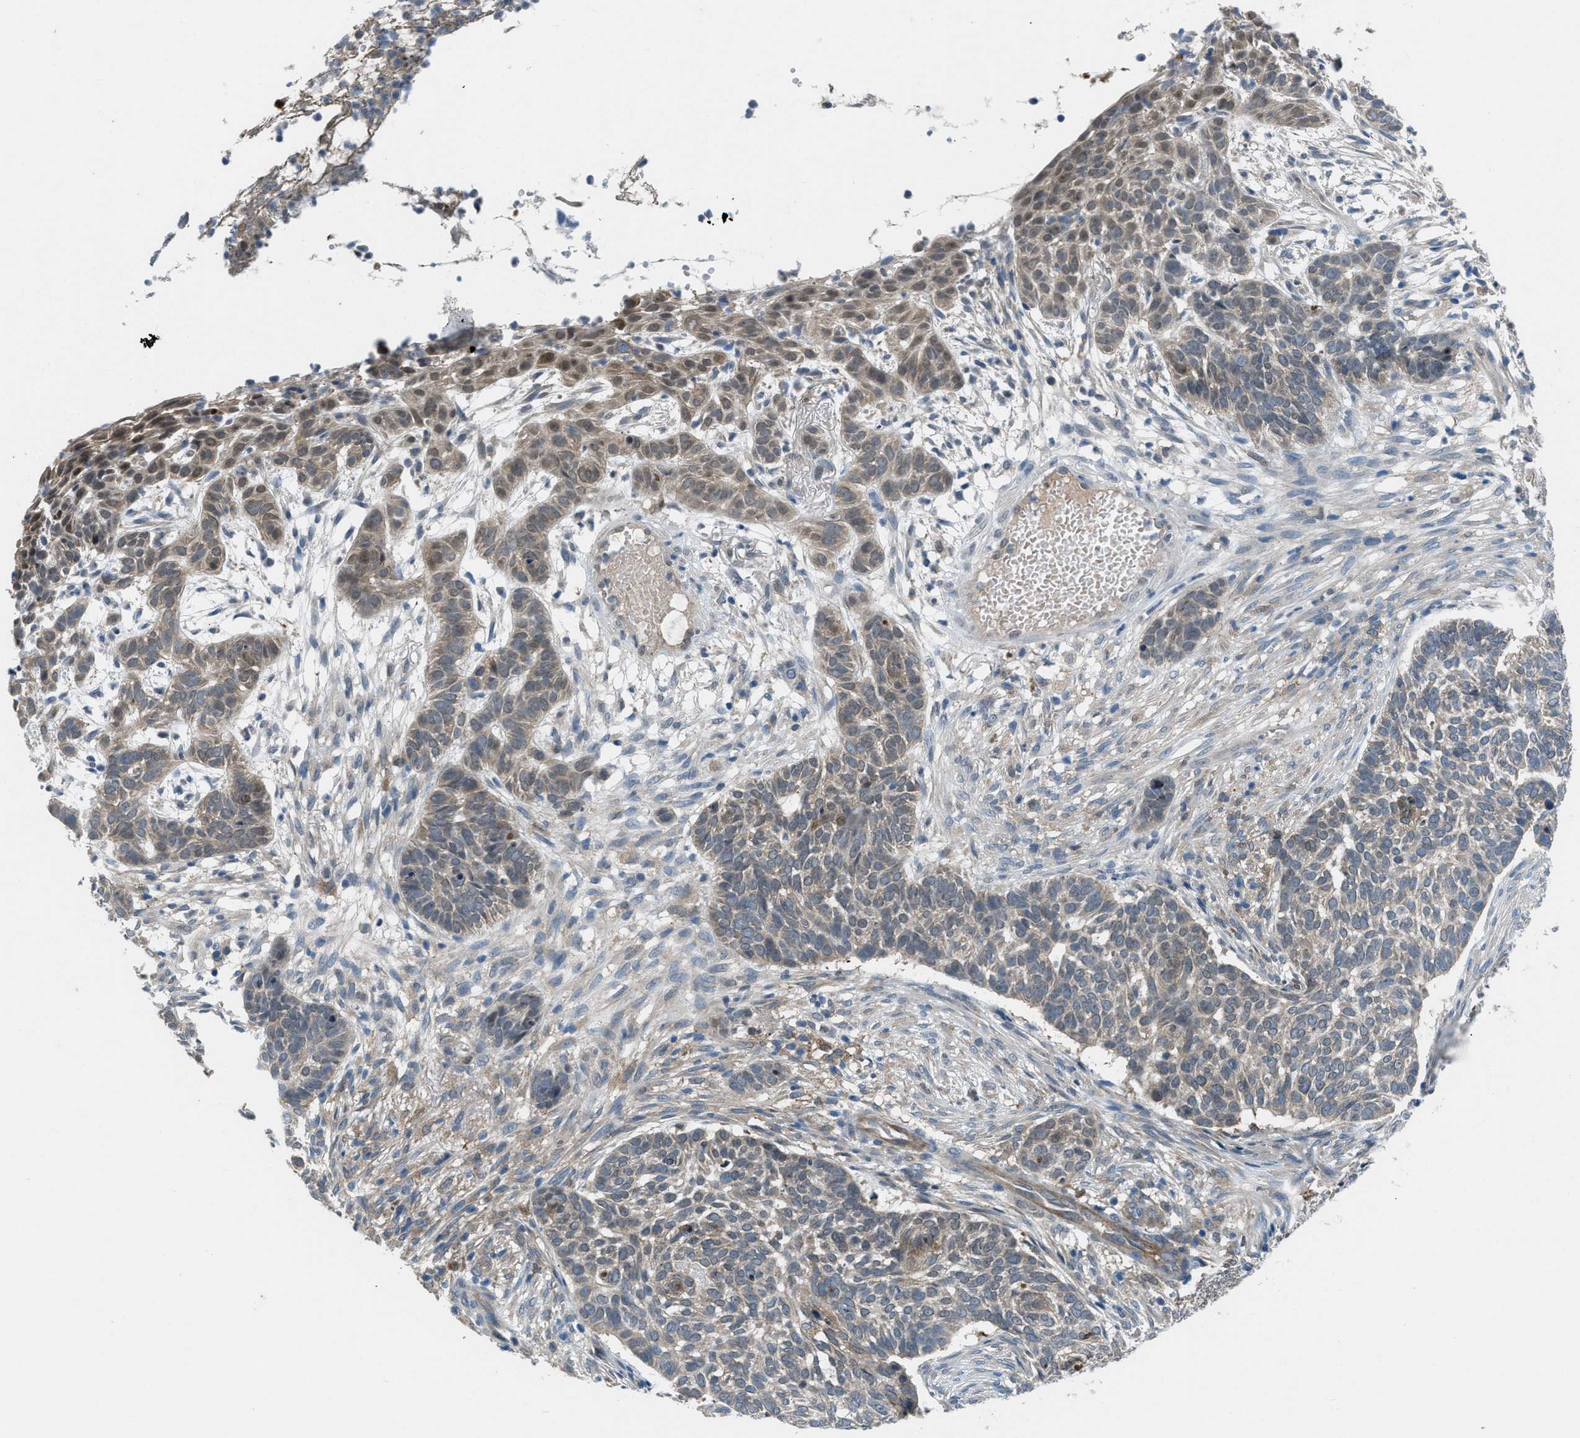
{"staining": {"intensity": "weak", "quantity": ">75%", "location": "cytoplasmic/membranous"}, "tissue": "skin cancer", "cell_type": "Tumor cells", "image_type": "cancer", "snomed": [{"axis": "morphology", "description": "Basal cell carcinoma"}, {"axis": "topography", "description": "Skin"}], "caption": "Weak cytoplasmic/membranous positivity for a protein is identified in approximately >75% of tumor cells of skin cancer (basal cell carcinoma) using IHC.", "gene": "BAZ2B", "patient": {"sex": "male", "age": 85}}